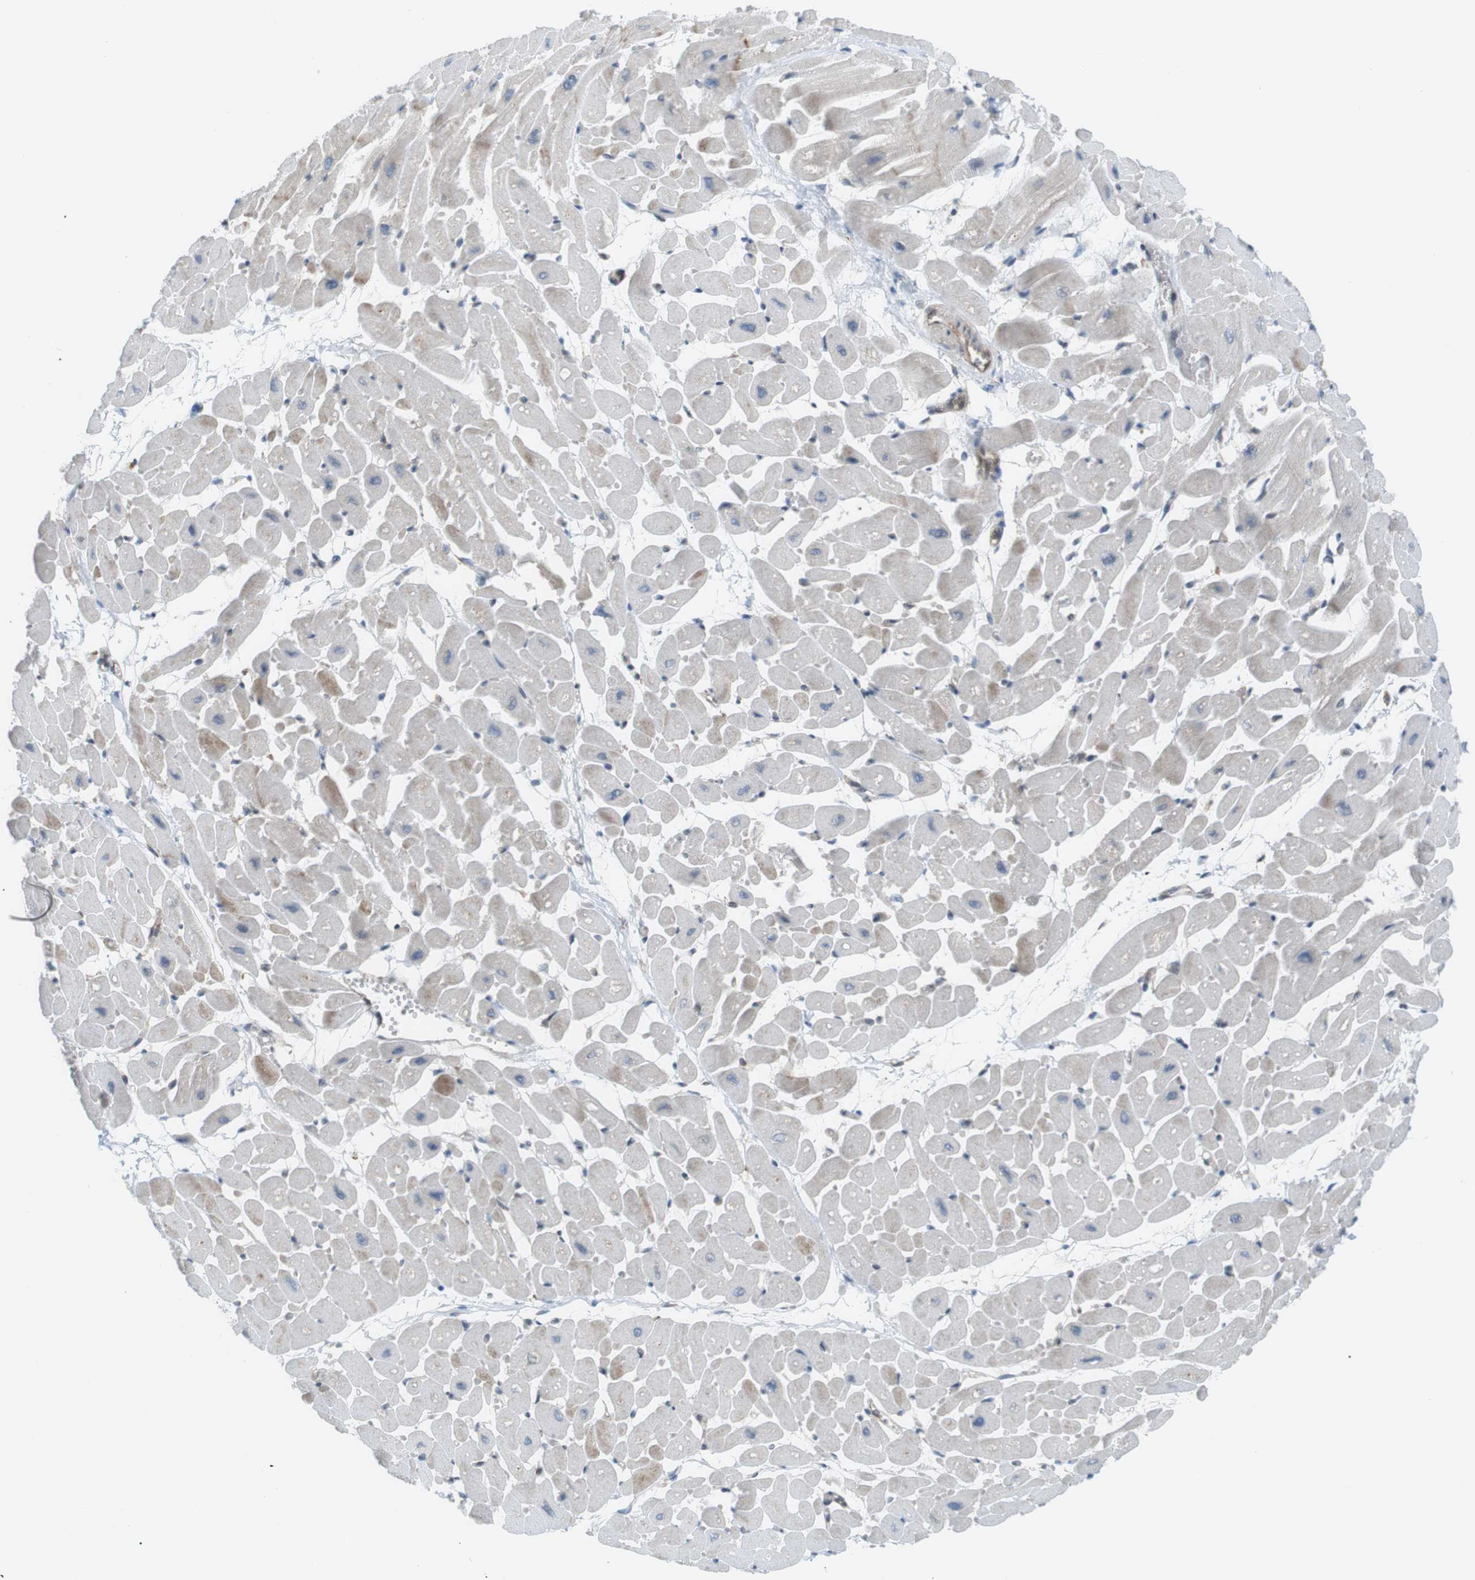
{"staining": {"intensity": "negative", "quantity": "none", "location": "none"}, "tissue": "heart muscle", "cell_type": "Cardiomyocytes", "image_type": "normal", "snomed": [{"axis": "morphology", "description": "Normal tissue, NOS"}, {"axis": "topography", "description": "Heart"}], "caption": "Cardiomyocytes show no significant protein staining in unremarkable heart muscle. (Stains: DAB (3,3'-diaminobenzidine) IHC with hematoxylin counter stain, Microscopy: brightfield microscopy at high magnification).", "gene": "FLII", "patient": {"sex": "male", "age": 45}}